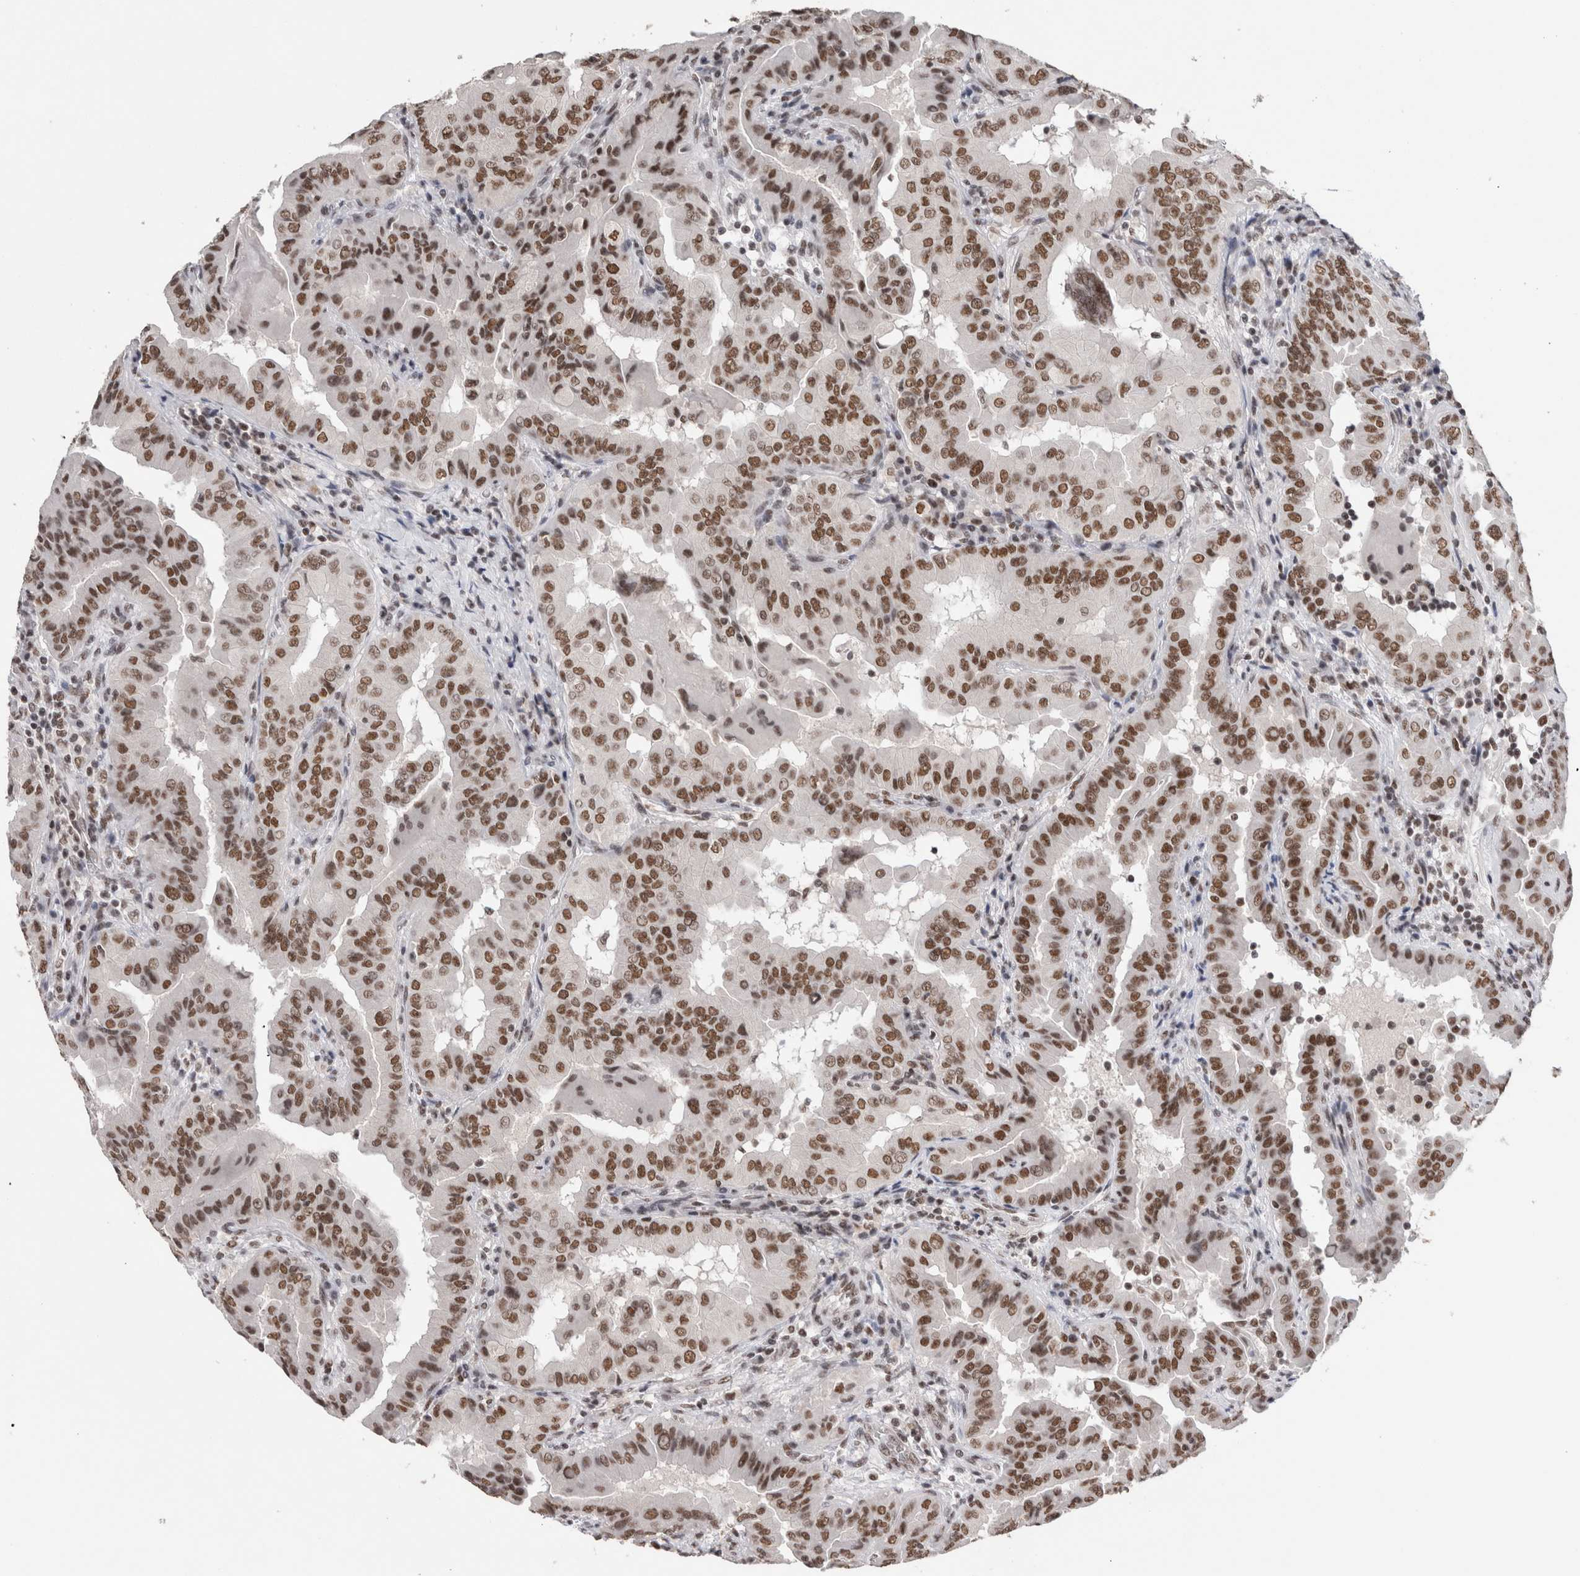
{"staining": {"intensity": "strong", "quantity": ">75%", "location": "nuclear"}, "tissue": "thyroid cancer", "cell_type": "Tumor cells", "image_type": "cancer", "snomed": [{"axis": "morphology", "description": "Papillary adenocarcinoma, NOS"}, {"axis": "topography", "description": "Thyroid gland"}], "caption": "Protein expression analysis of human papillary adenocarcinoma (thyroid) reveals strong nuclear expression in about >75% of tumor cells.", "gene": "SMC1A", "patient": {"sex": "male", "age": 33}}